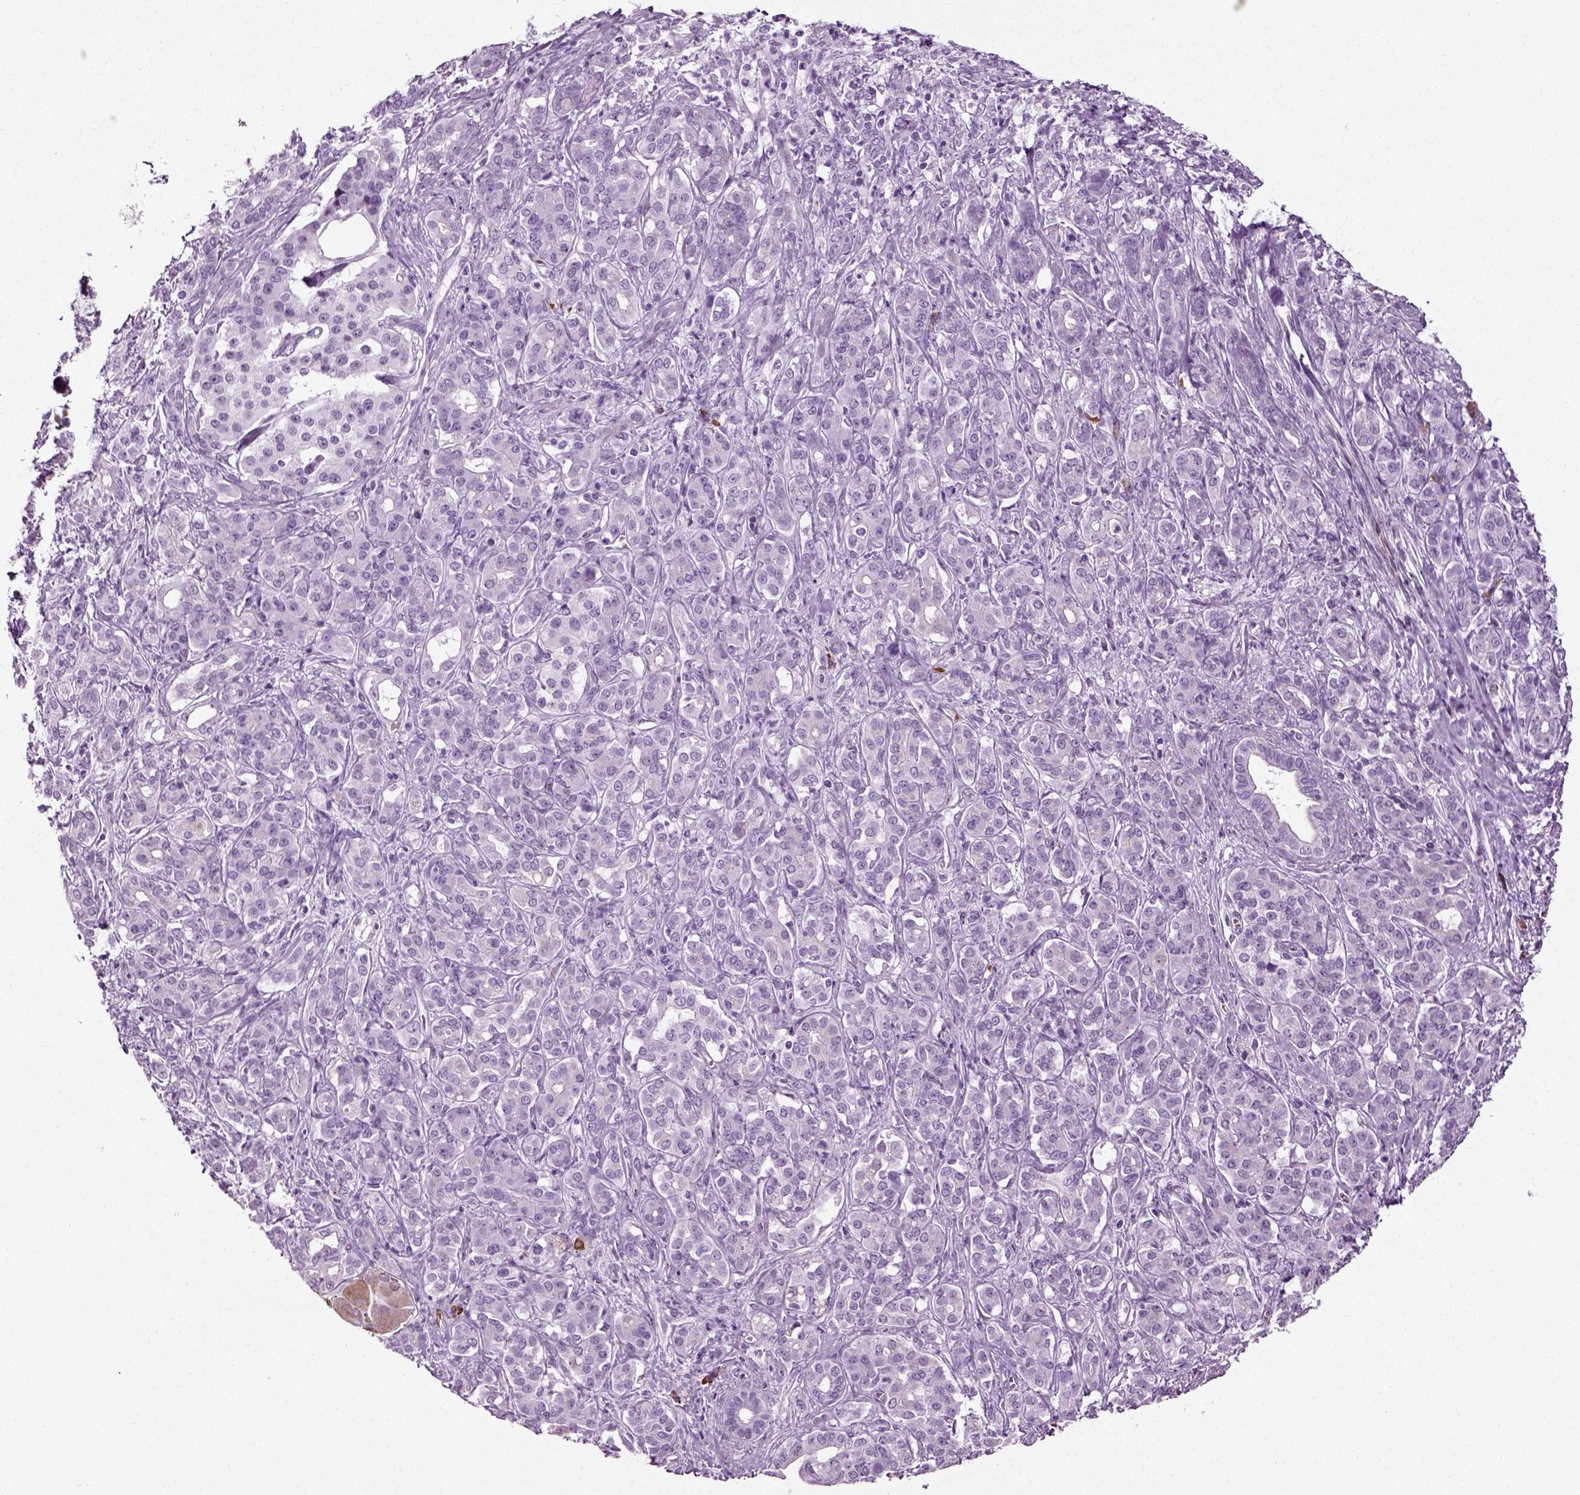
{"staining": {"intensity": "weak", "quantity": "<25%", "location": "cytoplasmic/membranous"}, "tissue": "pancreatic cancer", "cell_type": "Tumor cells", "image_type": "cancer", "snomed": [{"axis": "morphology", "description": "Normal tissue, NOS"}, {"axis": "morphology", "description": "Inflammation, NOS"}, {"axis": "morphology", "description": "Adenocarcinoma, NOS"}, {"axis": "topography", "description": "Pancreas"}], "caption": "Micrograph shows no significant protein staining in tumor cells of adenocarcinoma (pancreatic).", "gene": "SLC26A8", "patient": {"sex": "male", "age": 57}}